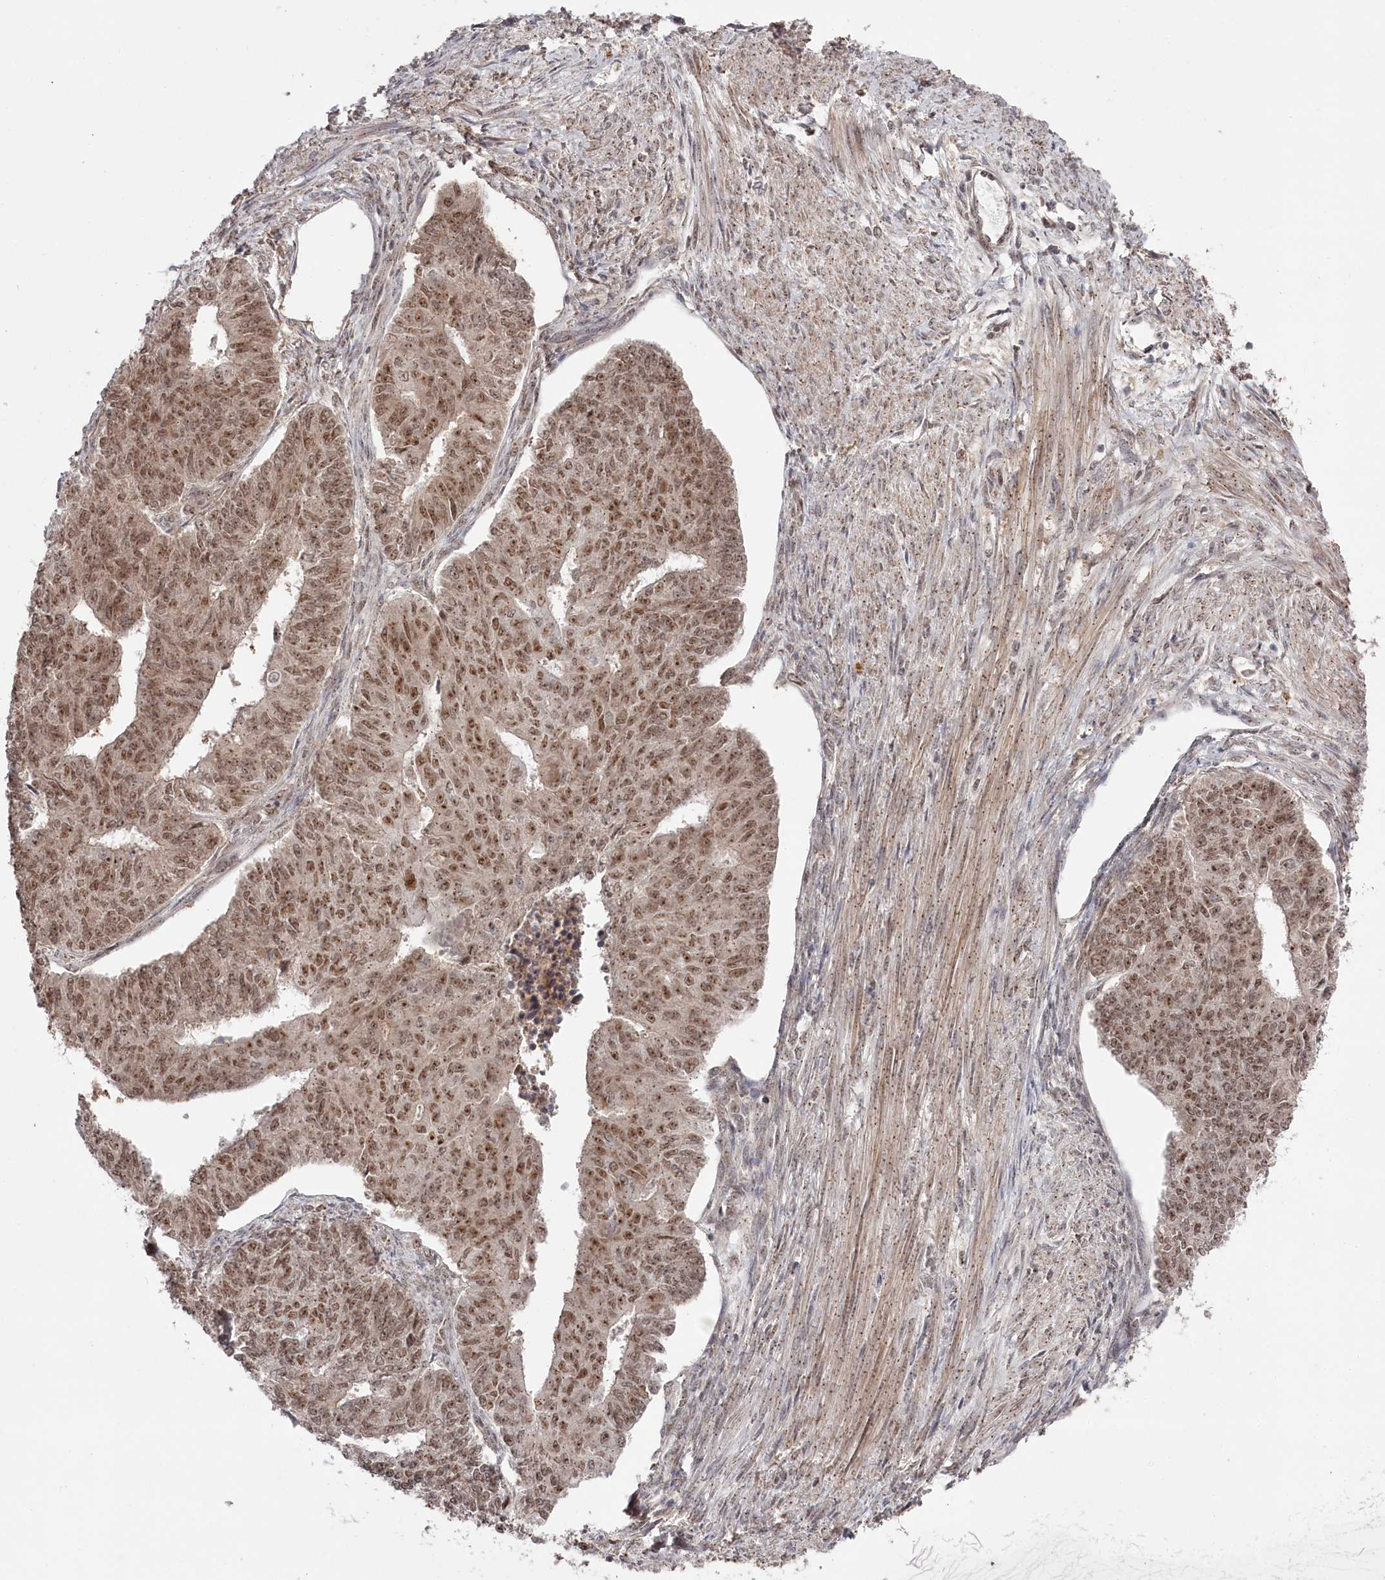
{"staining": {"intensity": "moderate", "quantity": ">75%", "location": "nuclear"}, "tissue": "endometrial cancer", "cell_type": "Tumor cells", "image_type": "cancer", "snomed": [{"axis": "morphology", "description": "Adenocarcinoma, NOS"}, {"axis": "topography", "description": "Endometrium"}], "caption": "Immunohistochemical staining of endometrial cancer (adenocarcinoma) reveals medium levels of moderate nuclear protein expression in about >75% of tumor cells.", "gene": "EXOSC1", "patient": {"sex": "female", "age": 32}}